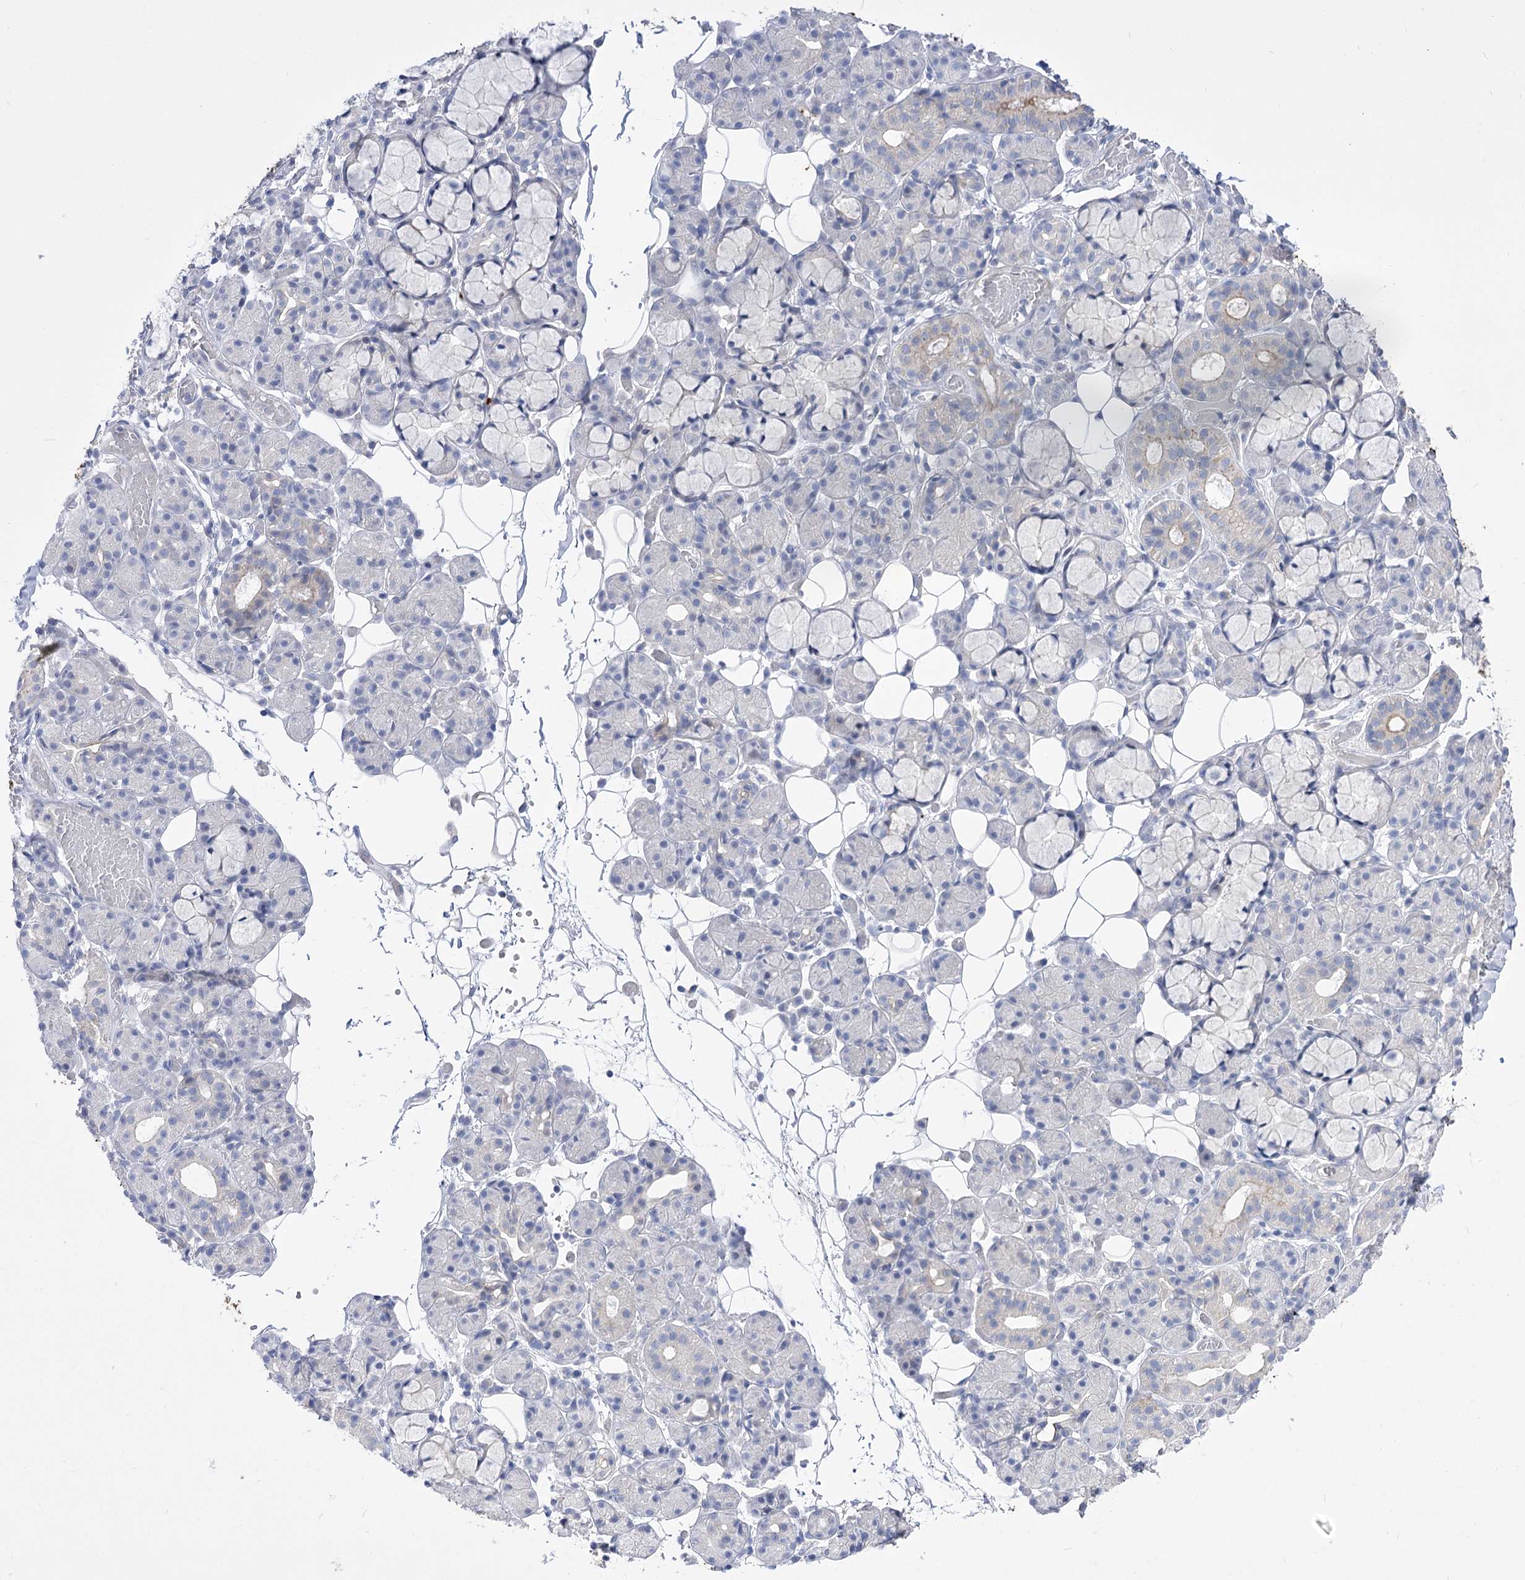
{"staining": {"intensity": "negative", "quantity": "none", "location": "none"}, "tissue": "salivary gland", "cell_type": "Glandular cells", "image_type": "normal", "snomed": [{"axis": "morphology", "description": "Normal tissue, NOS"}, {"axis": "topography", "description": "Salivary gland"}], "caption": "Immunohistochemical staining of benign human salivary gland demonstrates no significant staining in glandular cells. The staining is performed using DAB brown chromogen with nuclei counter-stained in using hematoxylin.", "gene": "HELT", "patient": {"sex": "male", "age": 63}}